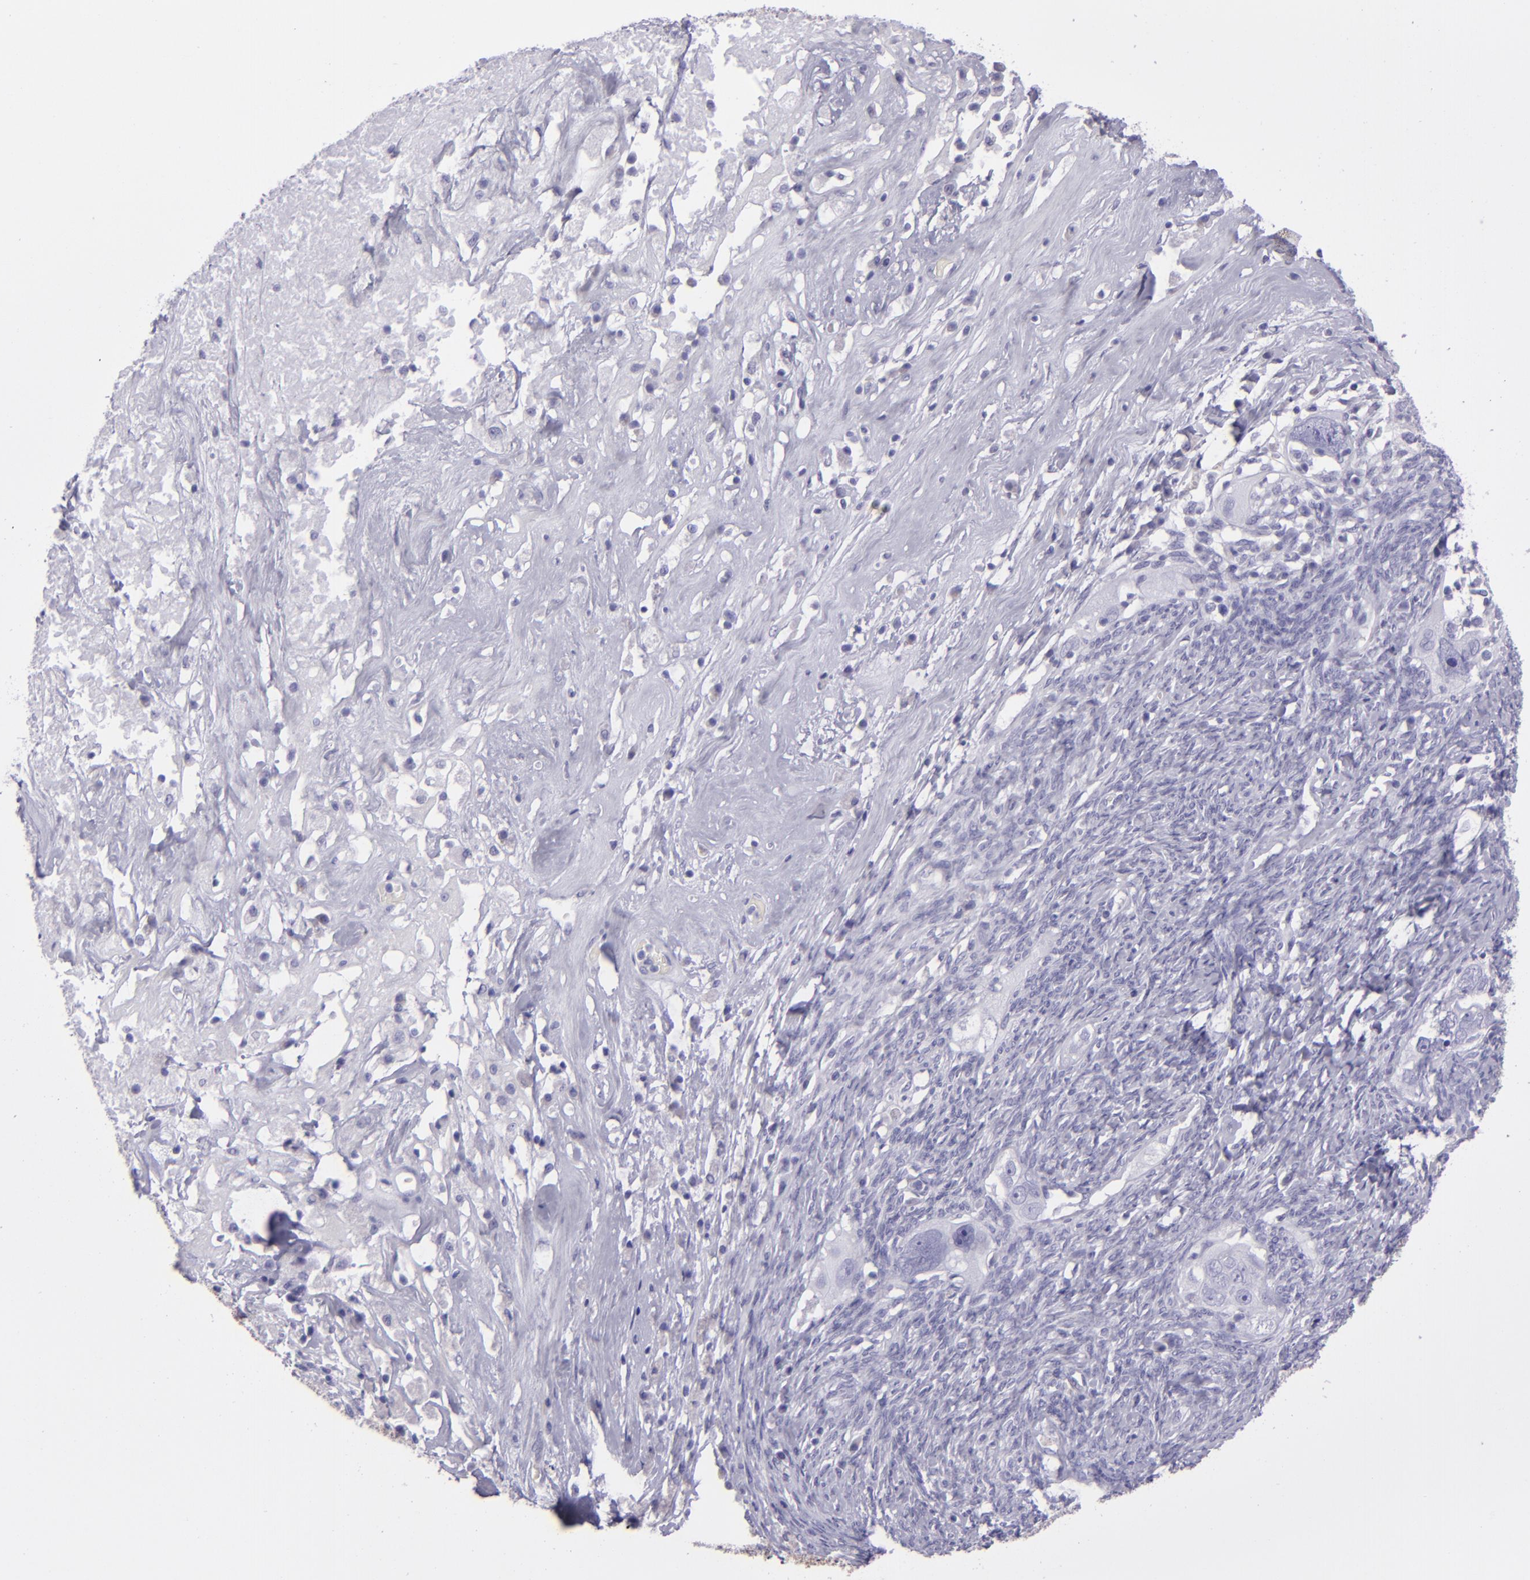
{"staining": {"intensity": "negative", "quantity": "none", "location": "none"}, "tissue": "ovarian cancer", "cell_type": "Tumor cells", "image_type": "cancer", "snomed": [{"axis": "morphology", "description": "Normal tissue, NOS"}, {"axis": "morphology", "description": "Cystadenocarcinoma, serous, NOS"}, {"axis": "topography", "description": "Ovary"}], "caption": "An image of ovarian cancer (serous cystadenocarcinoma) stained for a protein reveals no brown staining in tumor cells. (DAB (3,3'-diaminobenzidine) immunohistochemistry (IHC) visualized using brightfield microscopy, high magnification).", "gene": "MUC5AC", "patient": {"sex": "female", "age": 62}}